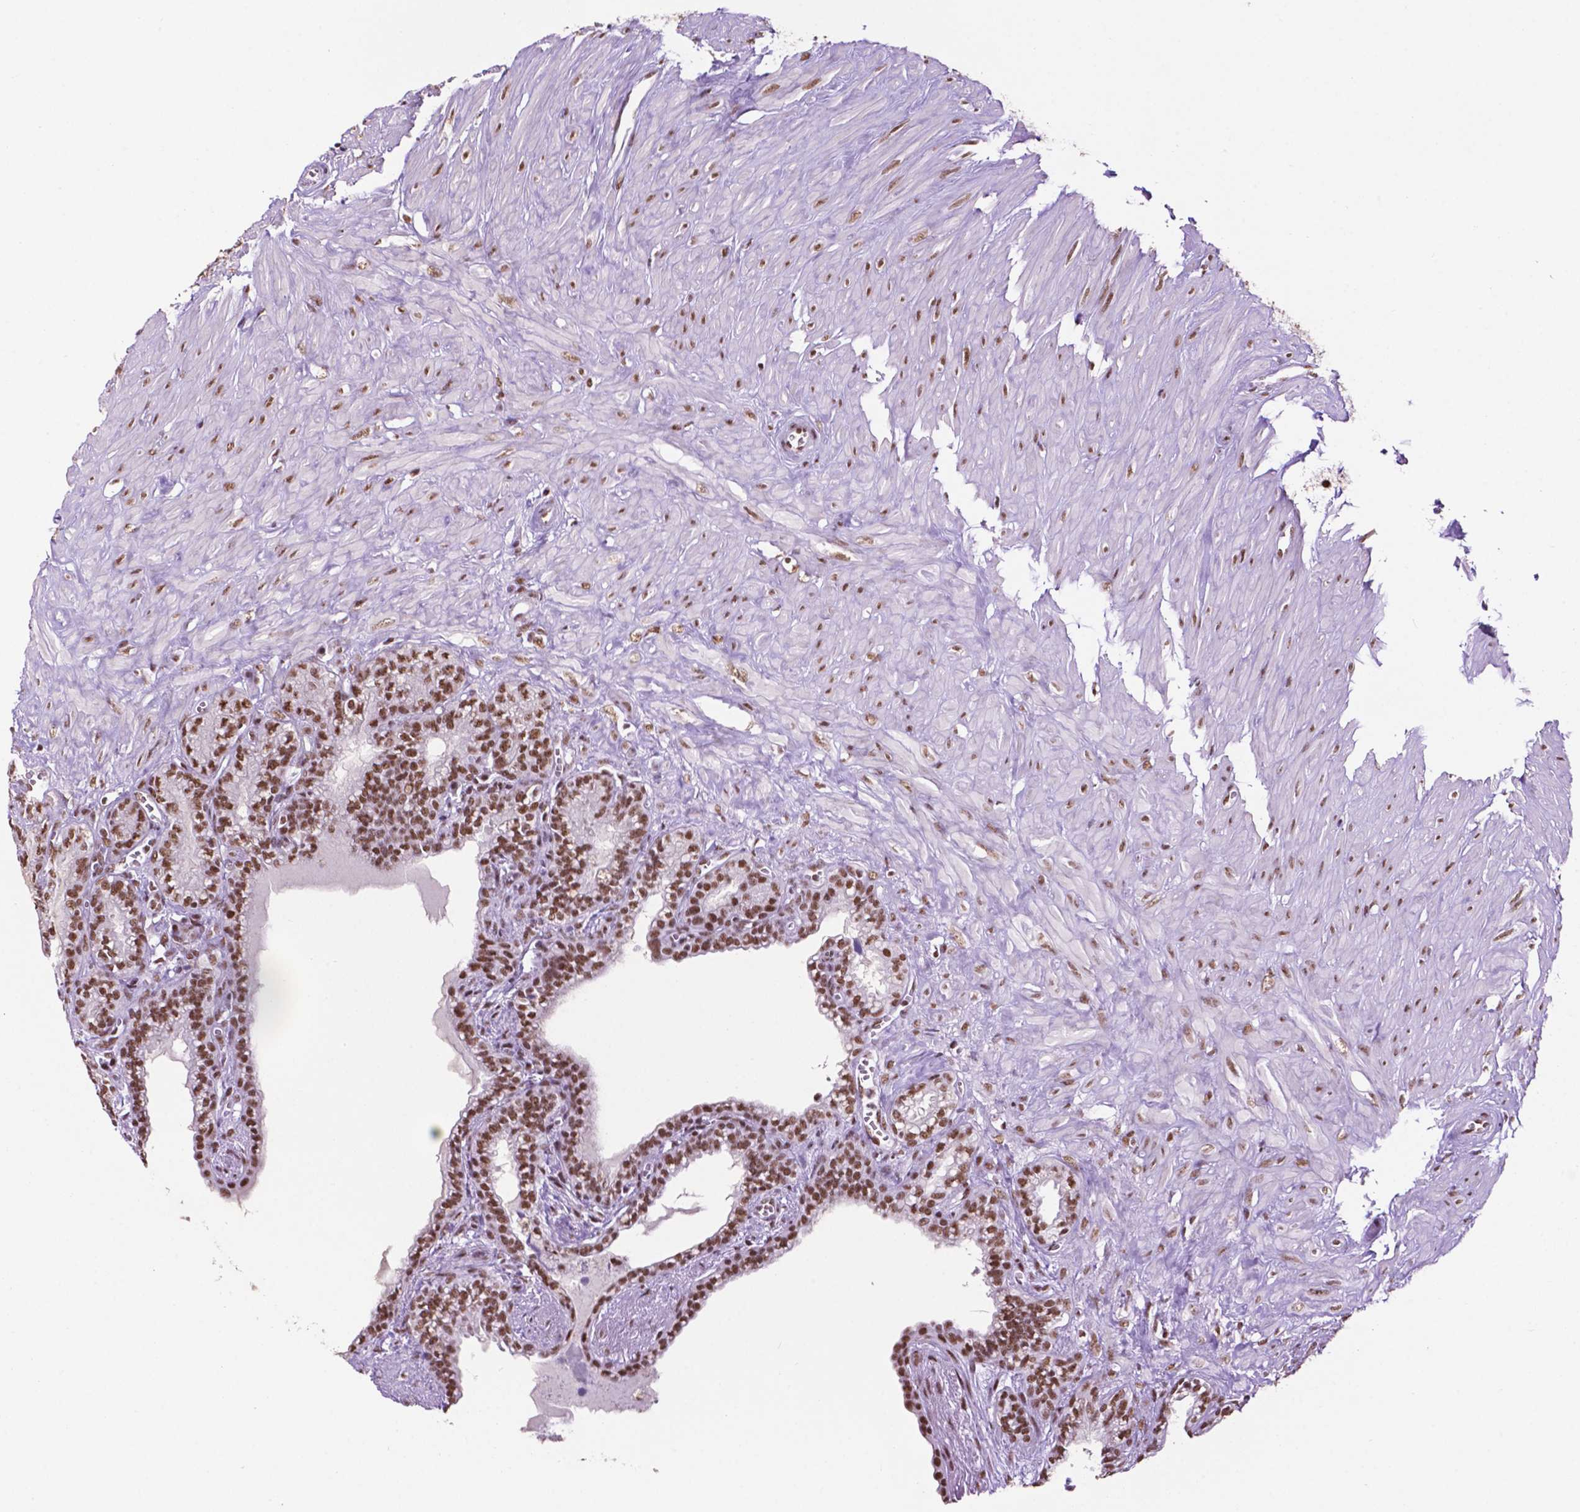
{"staining": {"intensity": "moderate", "quantity": ">75%", "location": "nuclear"}, "tissue": "seminal vesicle", "cell_type": "Glandular cells", "image_type": "normal", "snomed": [{"axis": "morphology", "description": "Normal tissue, NOS"}, {"axis": "morphology", "description": "Urothelial carcinoma, NOS"}, {"axis": "topography", "description": "Urinary bladder"}, {"axis": "topography", "description": "Seminal veicle"}], "caption": "A histopathology image of seminal vesicle stained for a protein shows moderate nuclear brown staining in glandular cells.", "gene": "CCAR2", "patient": {"sex": "male", "age": 76}}